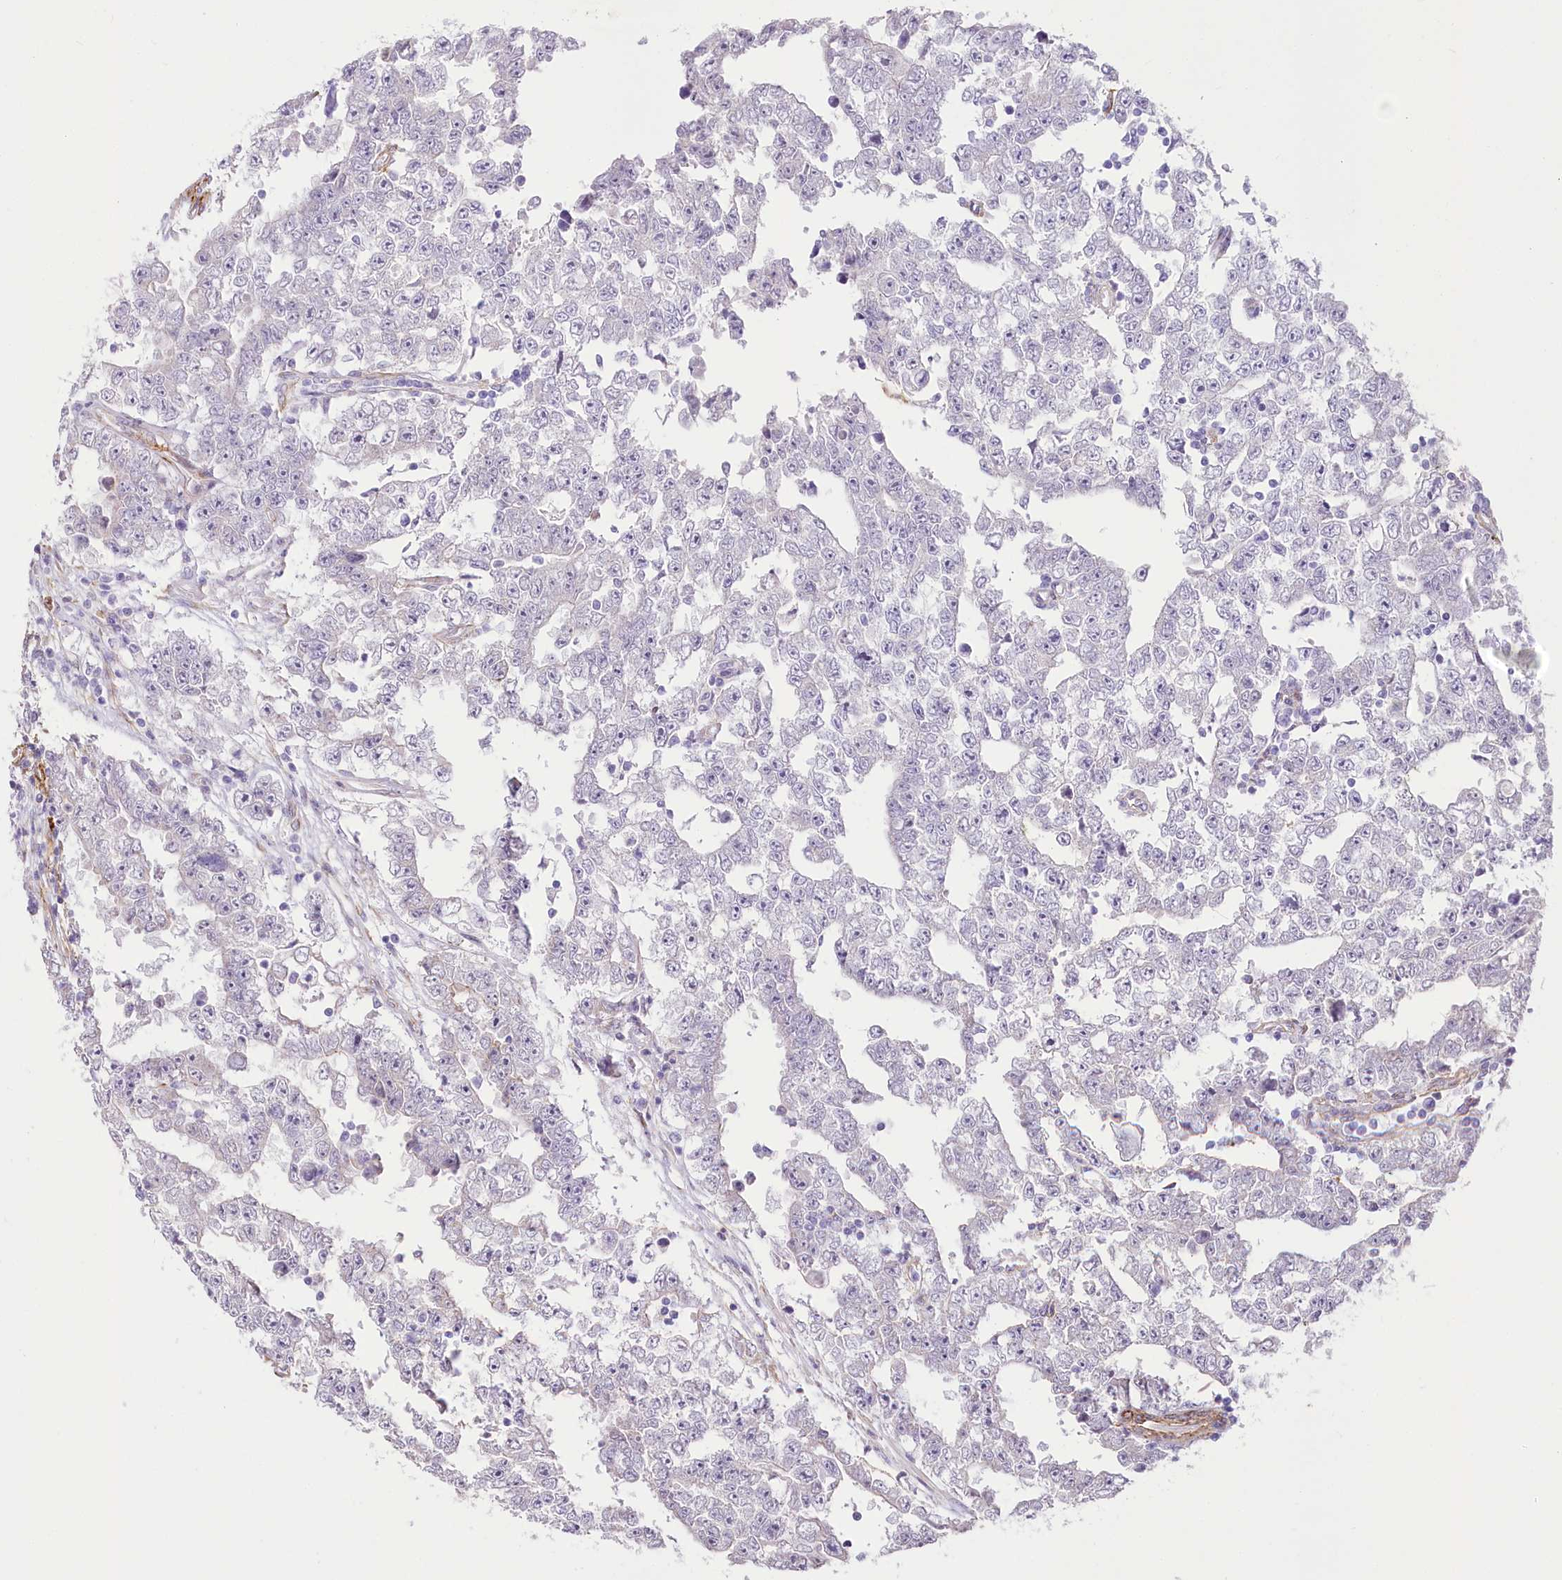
{"staining": {"intensity": "negative", "quantity": "none", "location": "none"}, "tissue": "testis cancer", "cell_type": "Tumor cells", "image_type": "cancer", "snomed": [{"axis": "morphology", "description": "Carcinoma, Embryonal, NOS"}, {"axis": "topography", "description": "Testis"}], "caption": "This is an IHC image of human embryonal carcinoma (testis). There is no positivity in tumor cells.", "gene": "SYNPO2", "patient": {"sex": "male", "age": 25}}